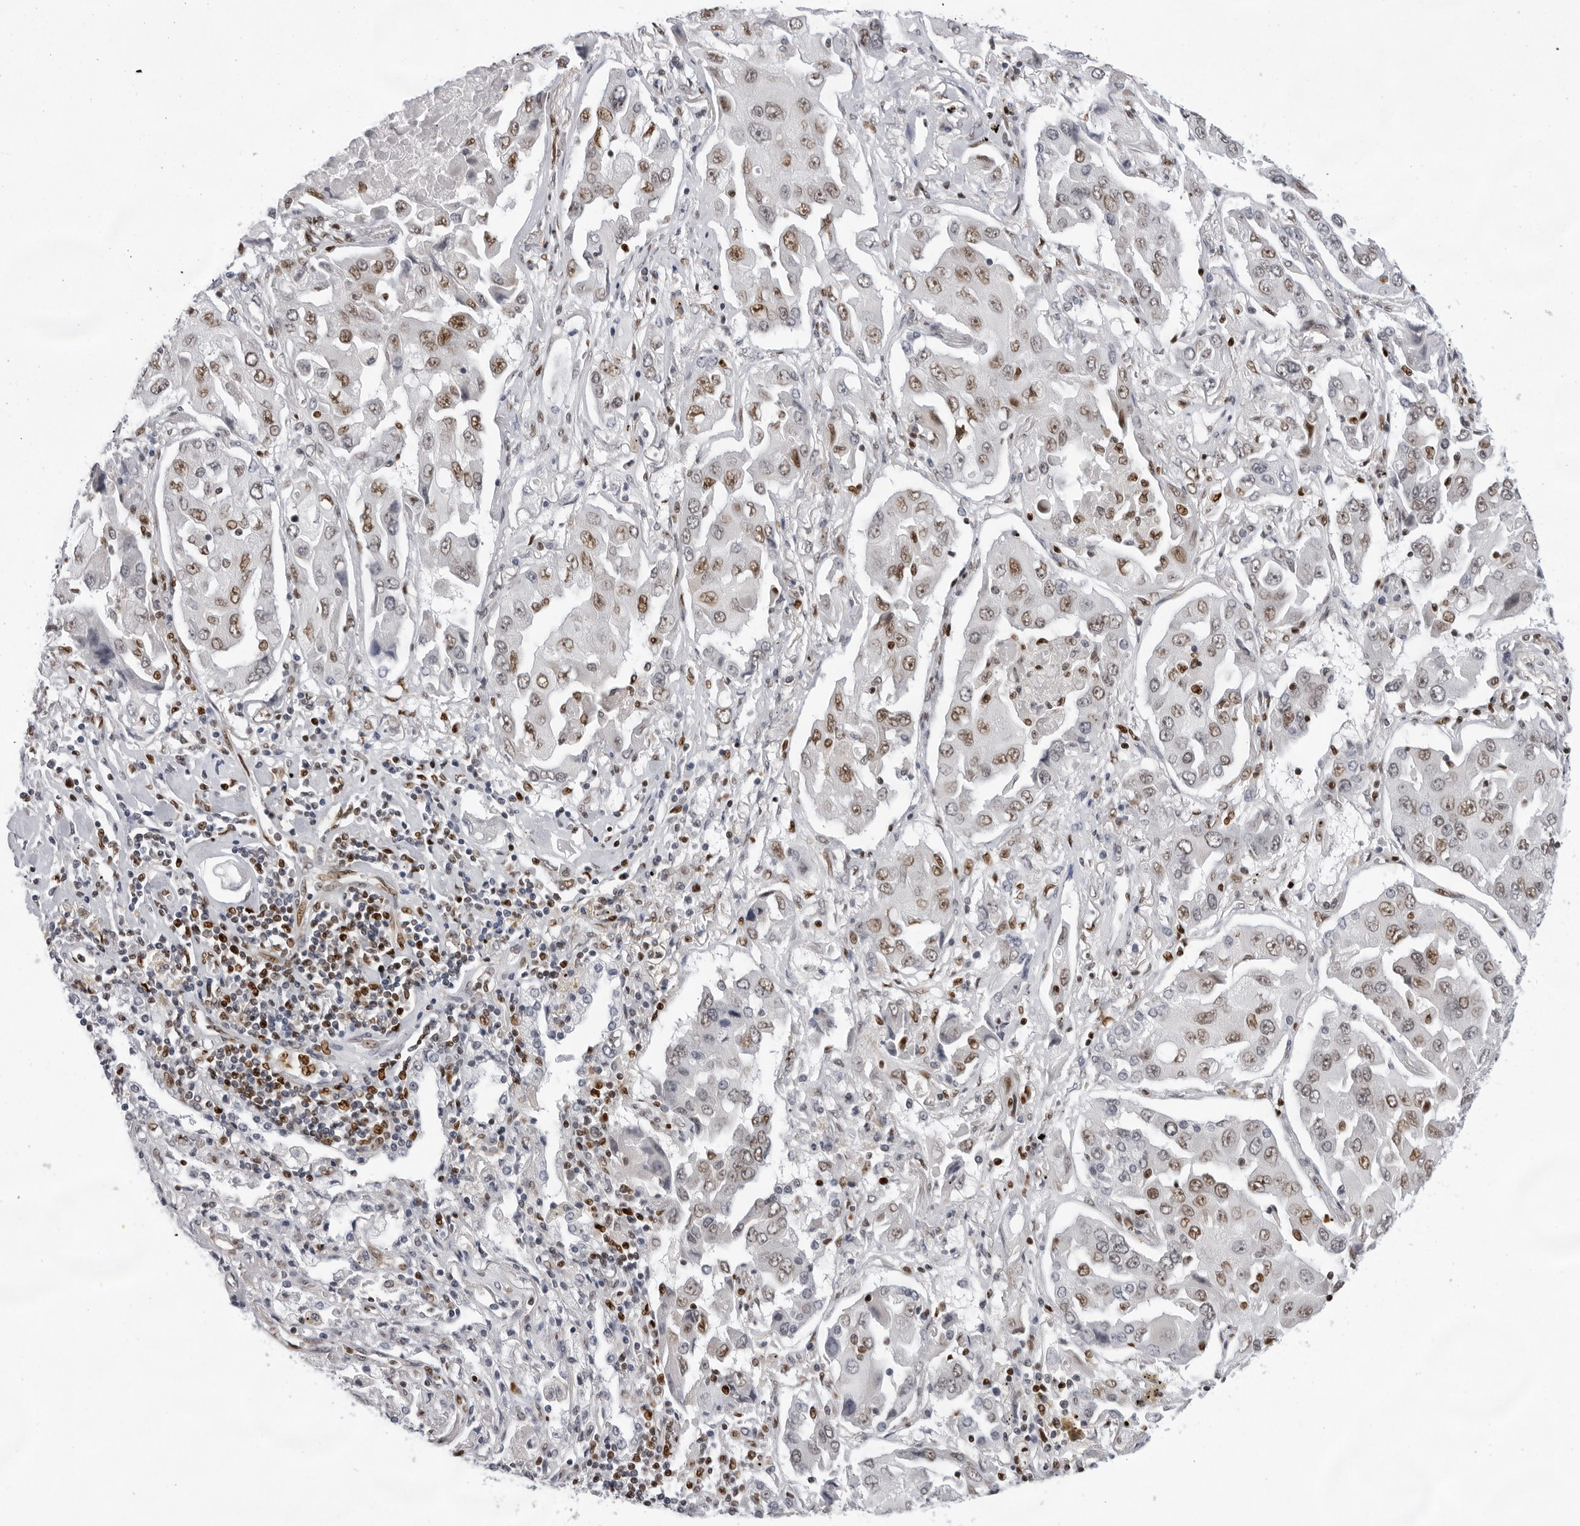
{"staining": {"intensity": "moderate", "quantity": "25%-75%", "location": "nuclear"}, "tissue": "lung cancer", "cell_type": "Tumor cells", "image_type": "cancer", "snomed": [{"axis": "morphology", "description": "Adenocarcinoma, NOS"}, {"axis": "topography", "description": "Lung"}], "caption": "High-power microscopy captured an IHC photomicrograph of lung cancer (adenocarcinoma), revealing moderate nuclear expression in about 25%-75% of tumor cells.", "gene": "OGG1", "patient": {"sex": "female", "age": 65}}